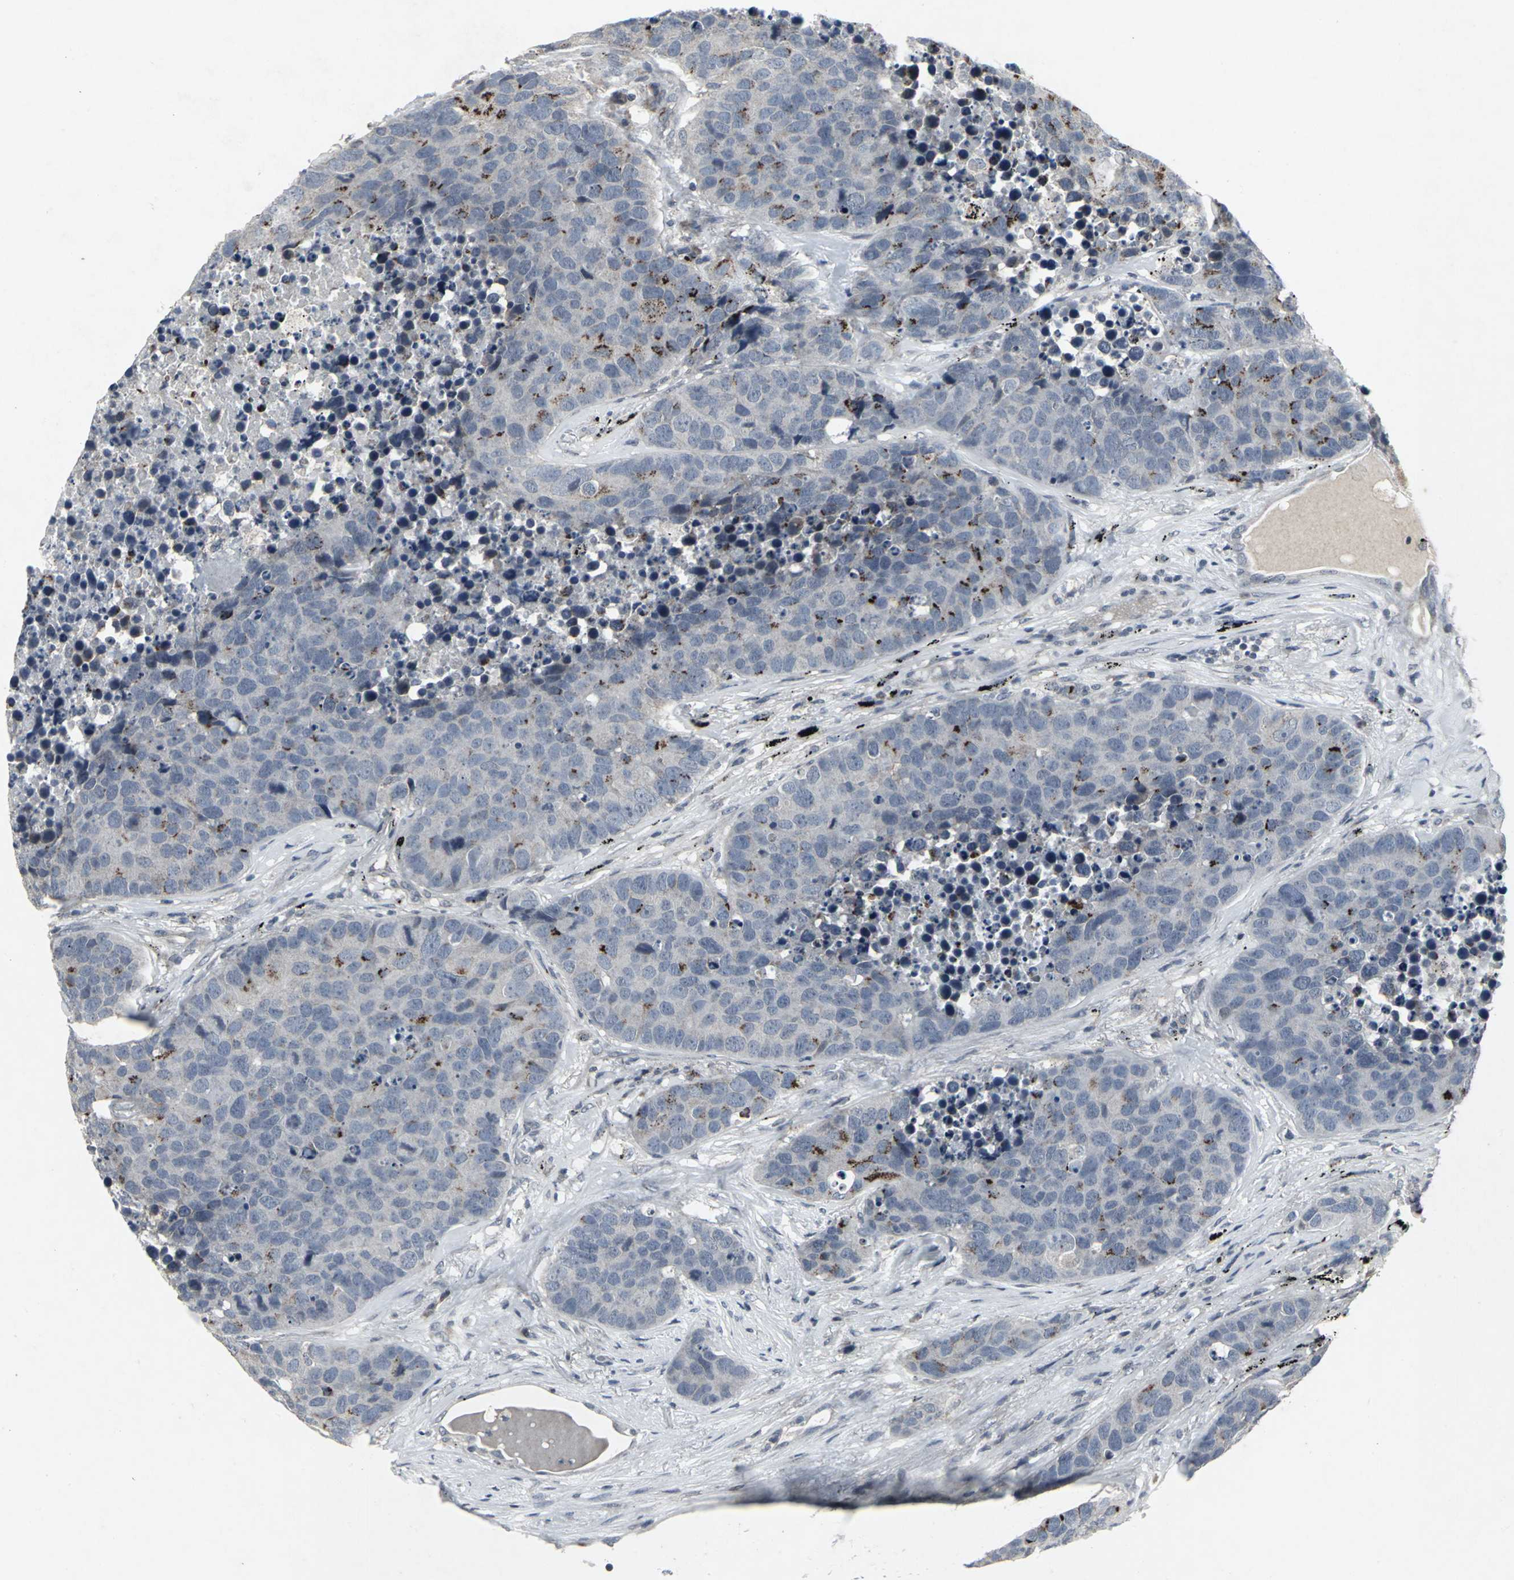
{"staining": {"intensity": "moderate", "quantity": "<25%", "location": "cytoplasmic/membranous"}, "tissue": "carcinoid", "cell_type": "Tumor cells", "image_type": "cancer", "snomed": [{"axis": "morphology", "description": "Carcinoid, malignant, NOS"}, {"axis": "topography", "description": "Lung"}], "caption": "Carcinoid stained for a protein exhibits moderate cytoplasmic/membranous positivity in tumor cells. Using DAB (brown) and hematoxylin (blue) stains, captured at high magnification using brightfield microscopy.", "gene": "BMP4", "patient": {"sex": "male", "age": 60}}